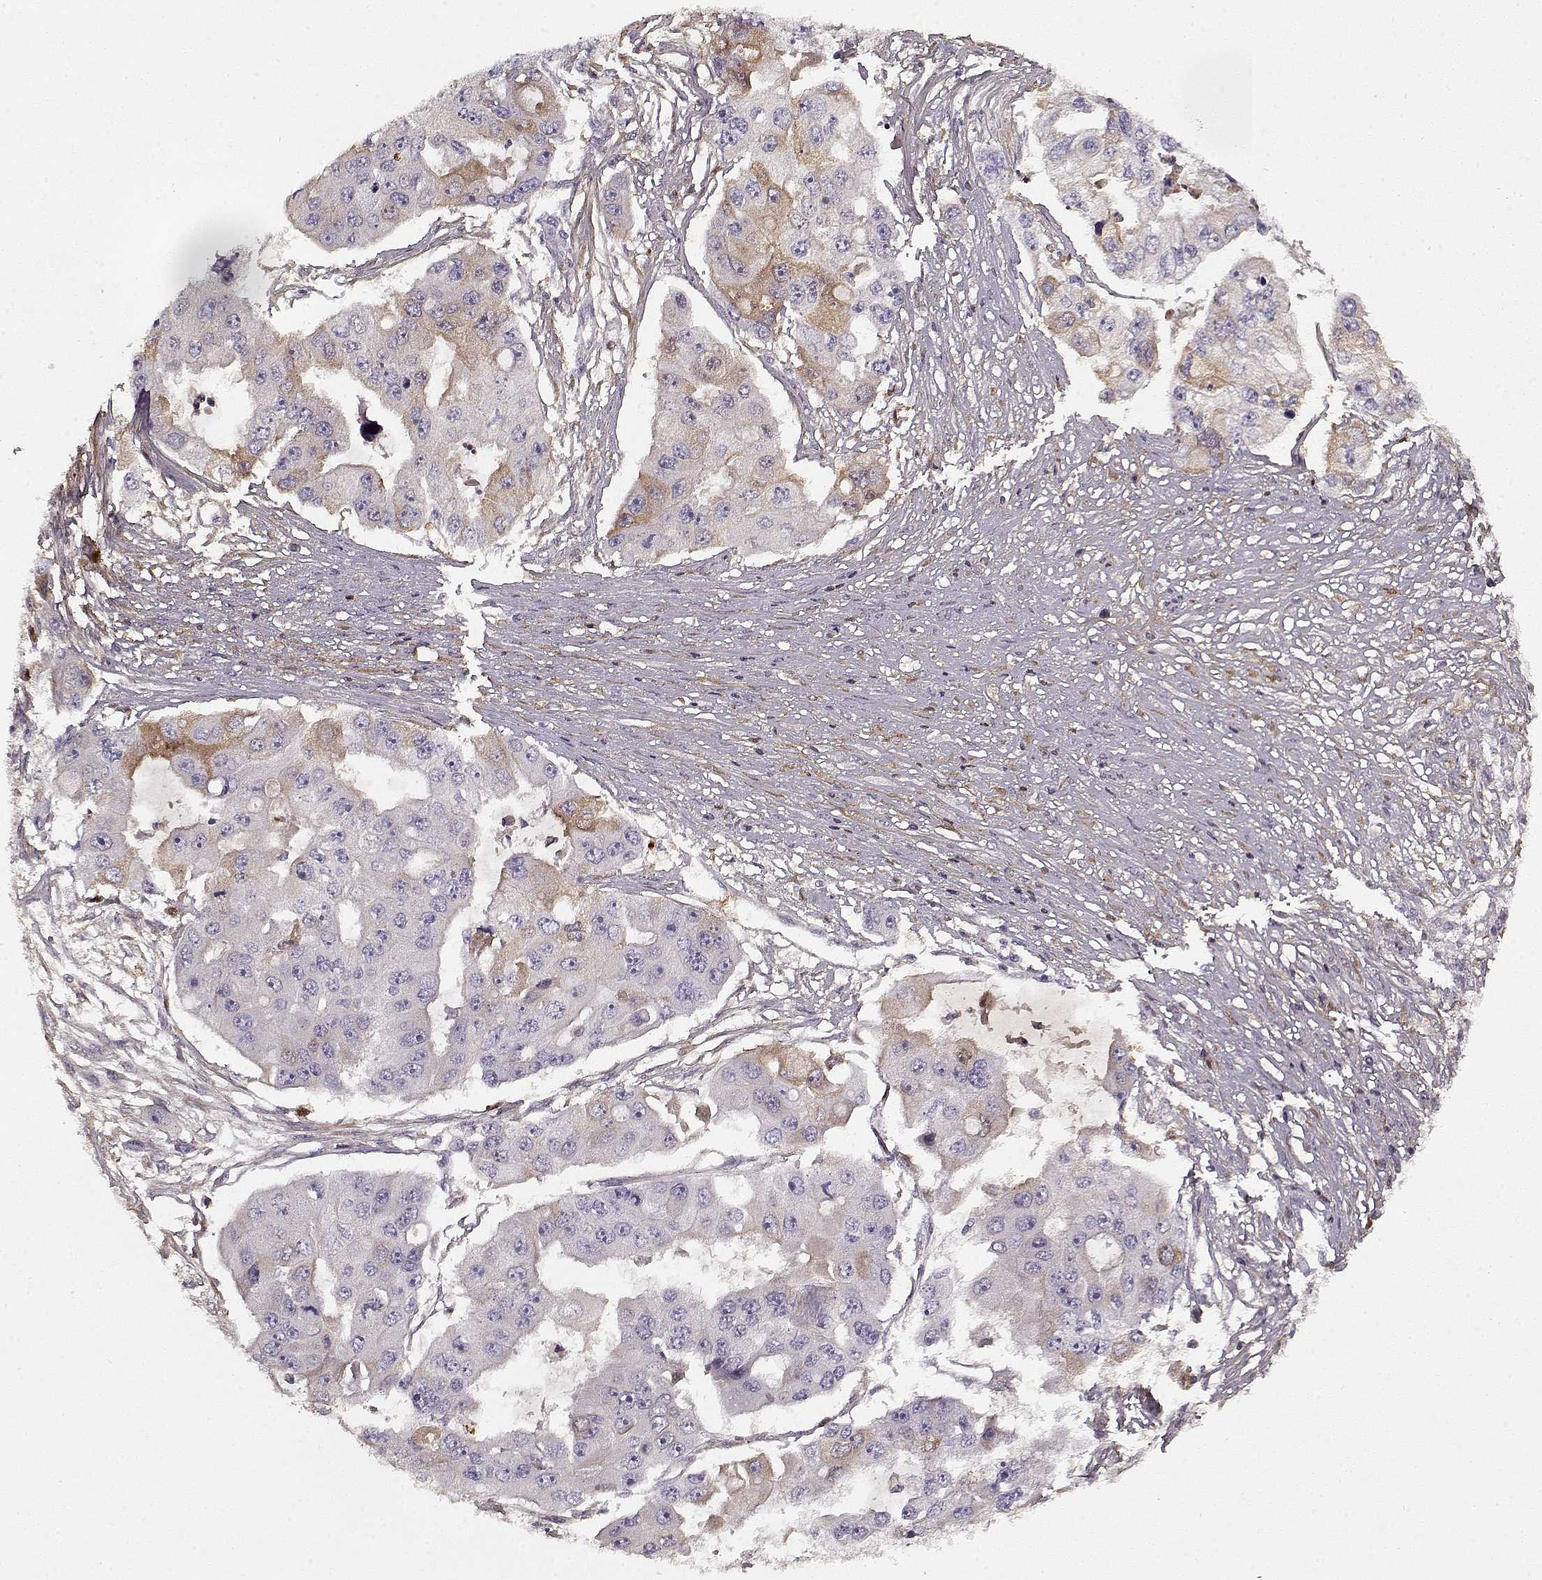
{"staining": {"intensity": "weak", "quantity": "<25%", "location": "cytoplasmic/membranous"}, "tissue": "ovarian cancer", "cell_type": "Tumor cells", "image_type": "cancer", "snomed": [{"axis": "morphology", "description": "Cystadenocarcinoma, serous, NOS"}, {"axis": "topography", "description": "Ovary"}], "caption": "High magnification brightfield microscopy of ovarian serous cystadenocarcinoma stained with DAB (brown) and counterstained with hematoxylin (blue): tumor cells show no significant expression. The staining is performed using DAB (3,3'-diaminobenzidine) brown chromogen with nuclei counter-stained in using hematoxylin.", "gene": "LUM", "patient": {"sex": "female", "age": 56}}